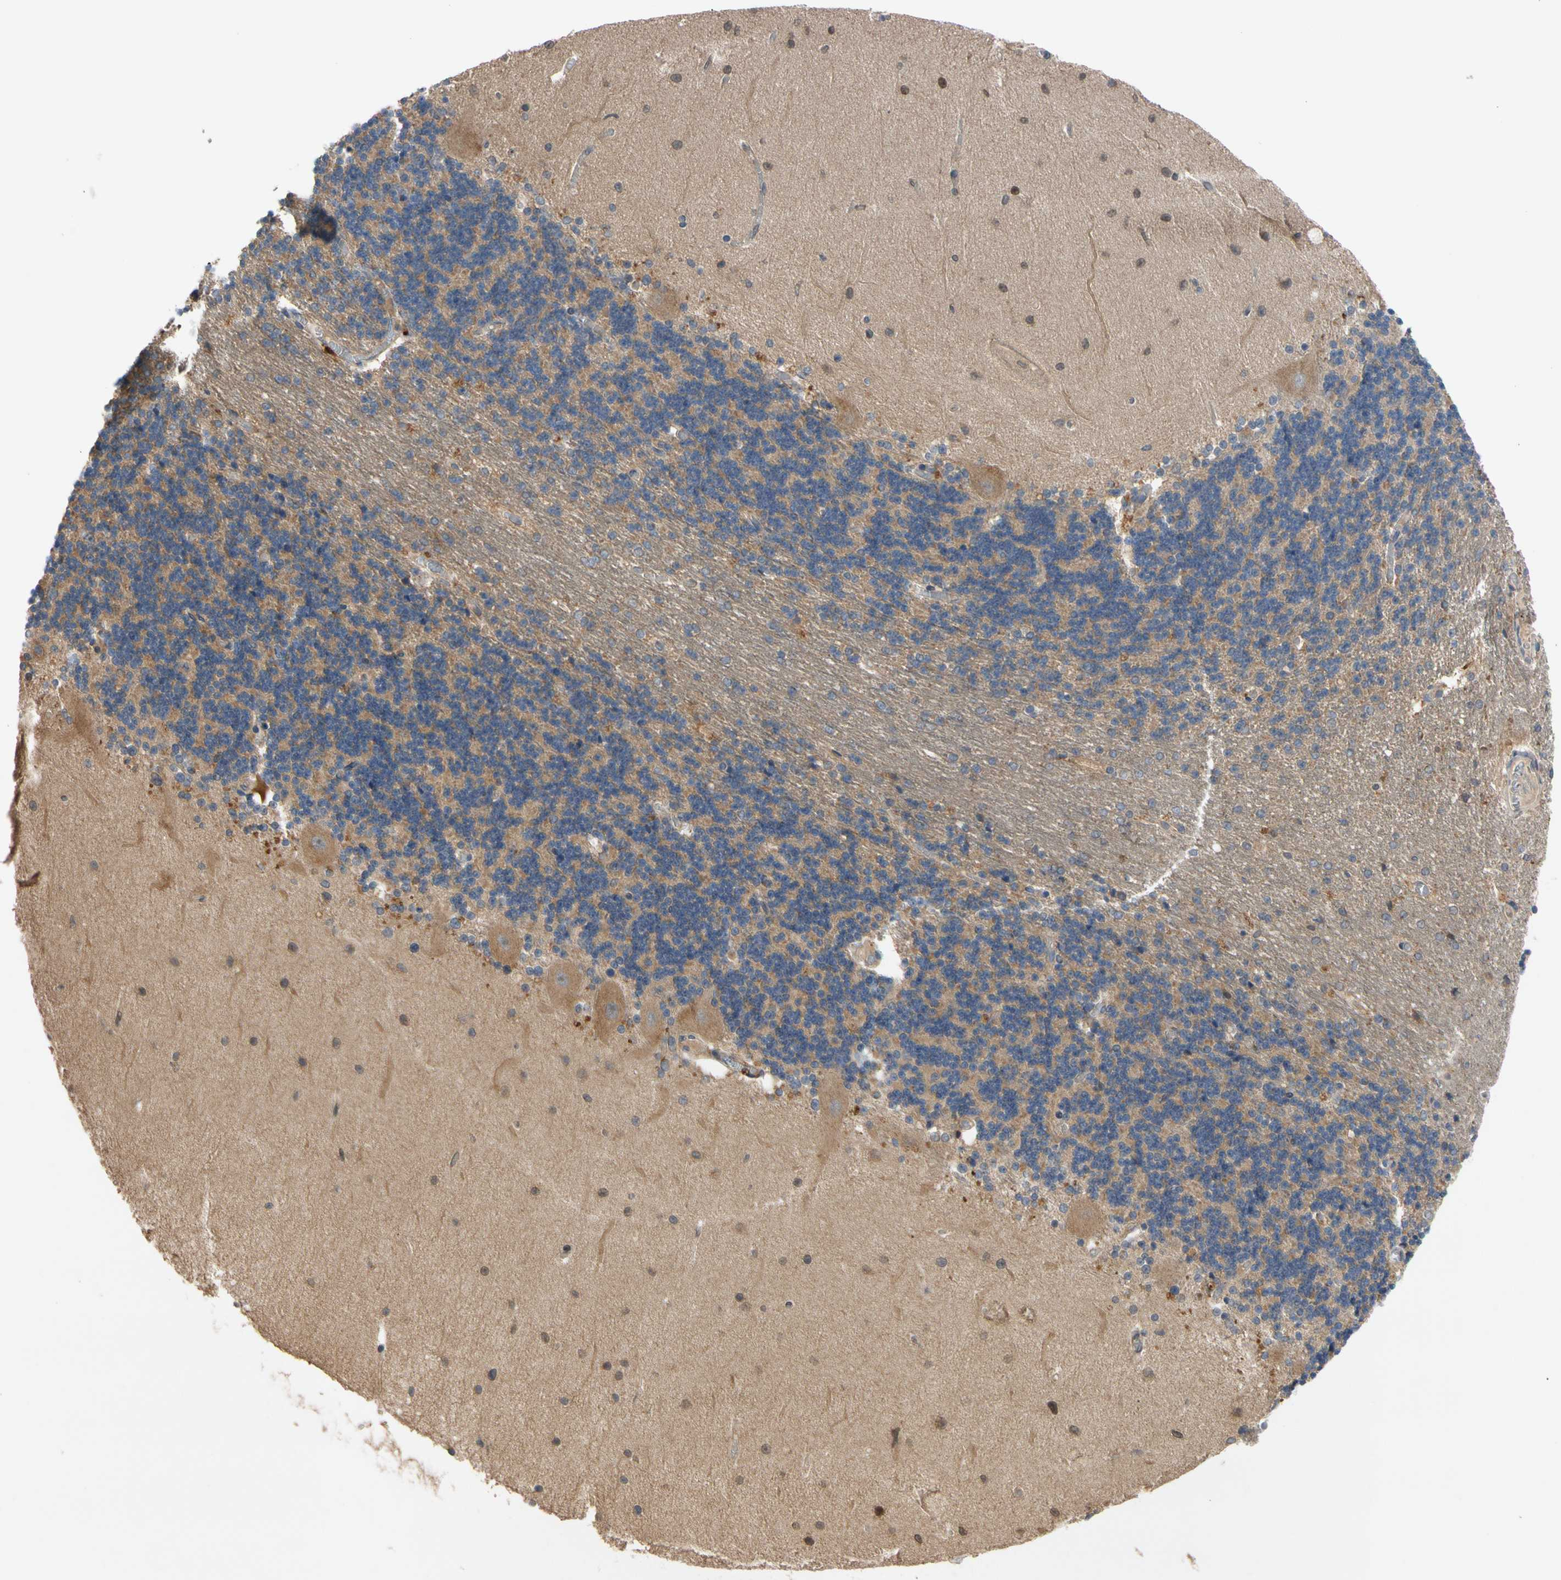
{"staining": {"intensity": "moderate", "quantity": "25%-75%", "location": "cytoplasmic/membranous"}, "tissue": "cerebellum", "cell_type": "Cells in granular layer", "image_type": "normal", "snomed": [{"axis": "morphology", "description": "Normal tissue, NOS"}, {"axis": "topography", "description": "Cerebellum"}], "caption": "Cerebellum stained for a protein (brown) shows moderate cytoplasmic/membranous positive staining in about 25%-75% of cells in granular layer.", "gene": "MBTPS2", "patient": {"sex": "female", "age": 54}}